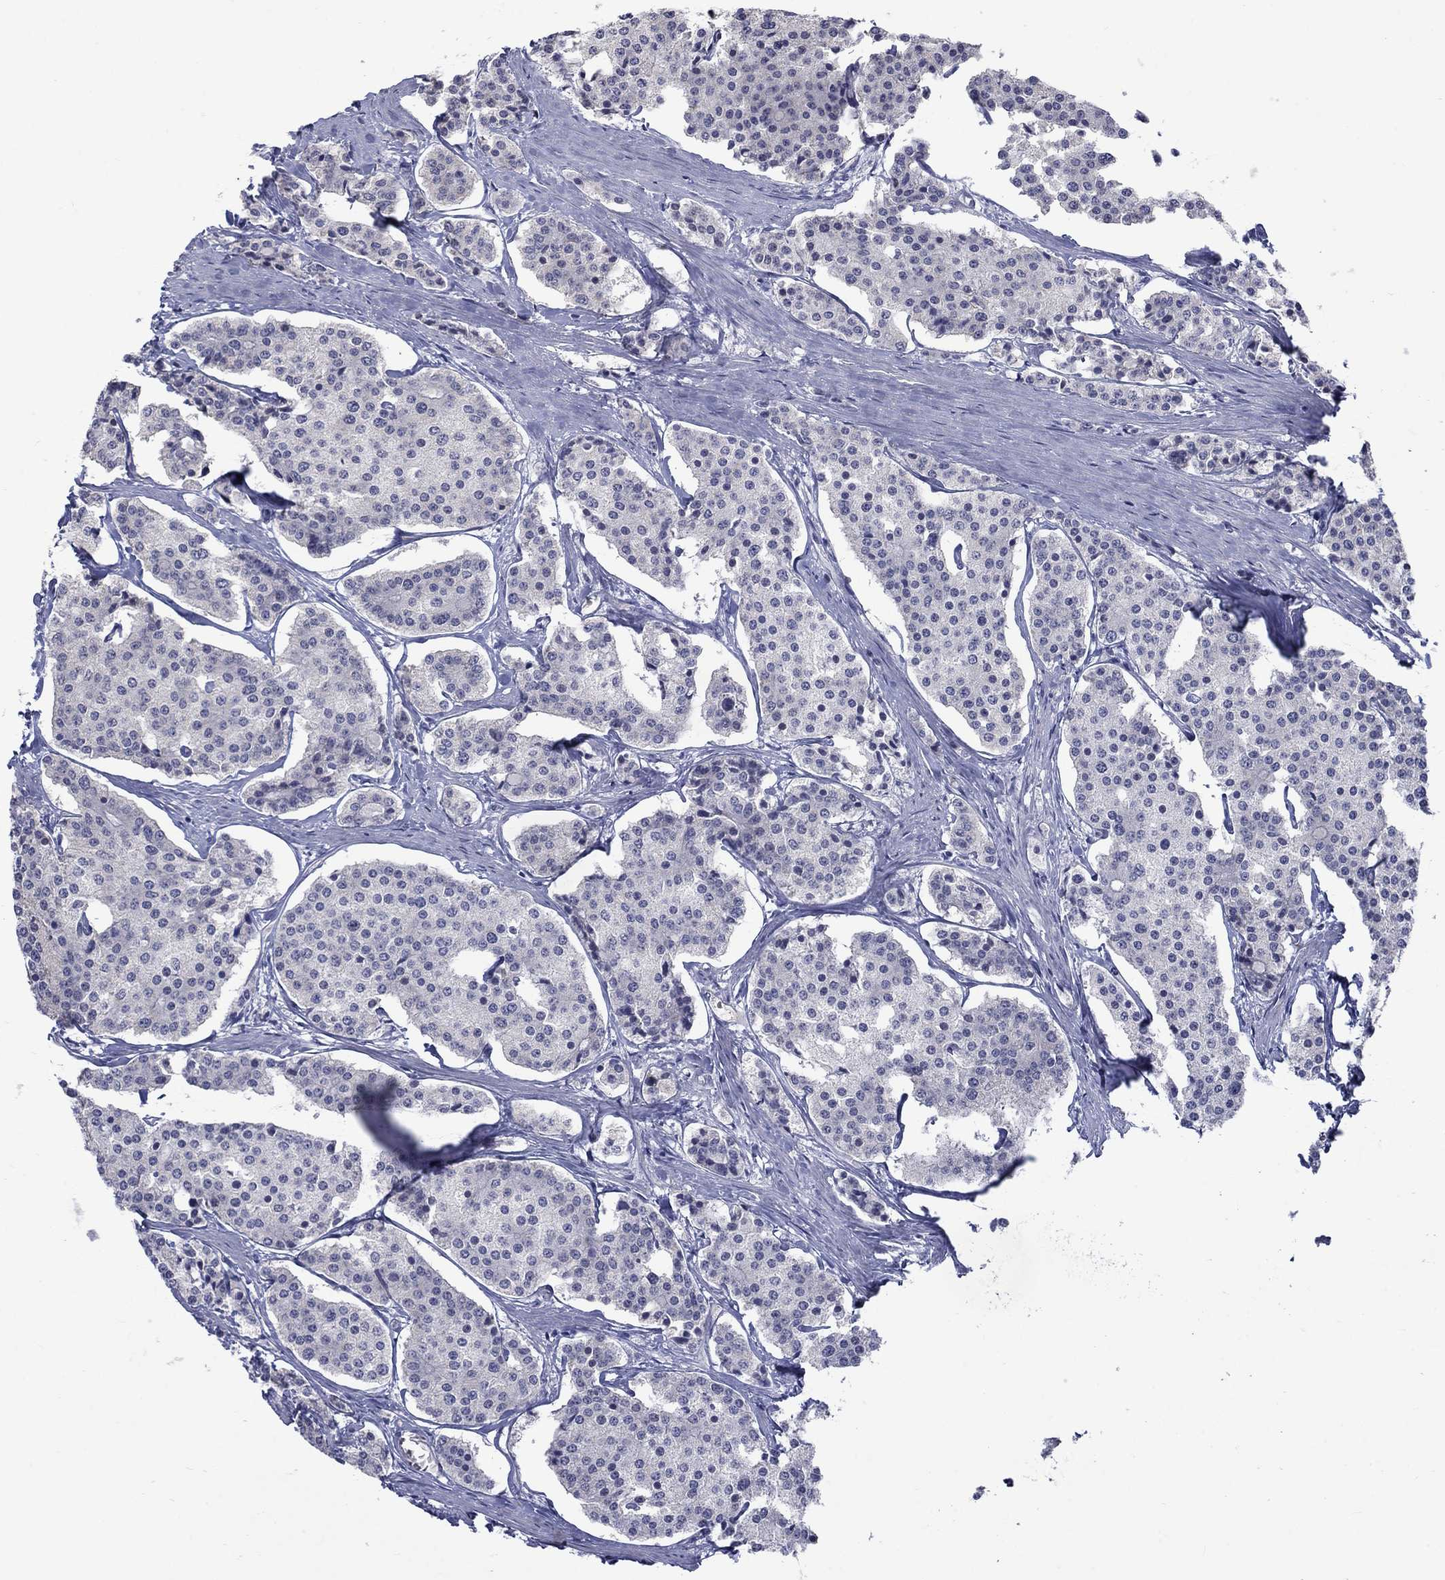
{"staining": {"intensity": "negative", "quantity": "none", "location": "none"}, "tissue": "carcinoid", "cell_type": "Tumor cells", "image_type": "cancer", "snomed": [{"axis": "morphology", "description": "Carcinoid, malignant, NOS"}, {"axis": "topography", "description": "Small intestine"}], "caption": "Carcinoid (malignant) stained for a protein using immunohistochemistry shows no positivity tumor cells.", "gene": "NSMF", "patient": {"sex": "female", "age": 65}}